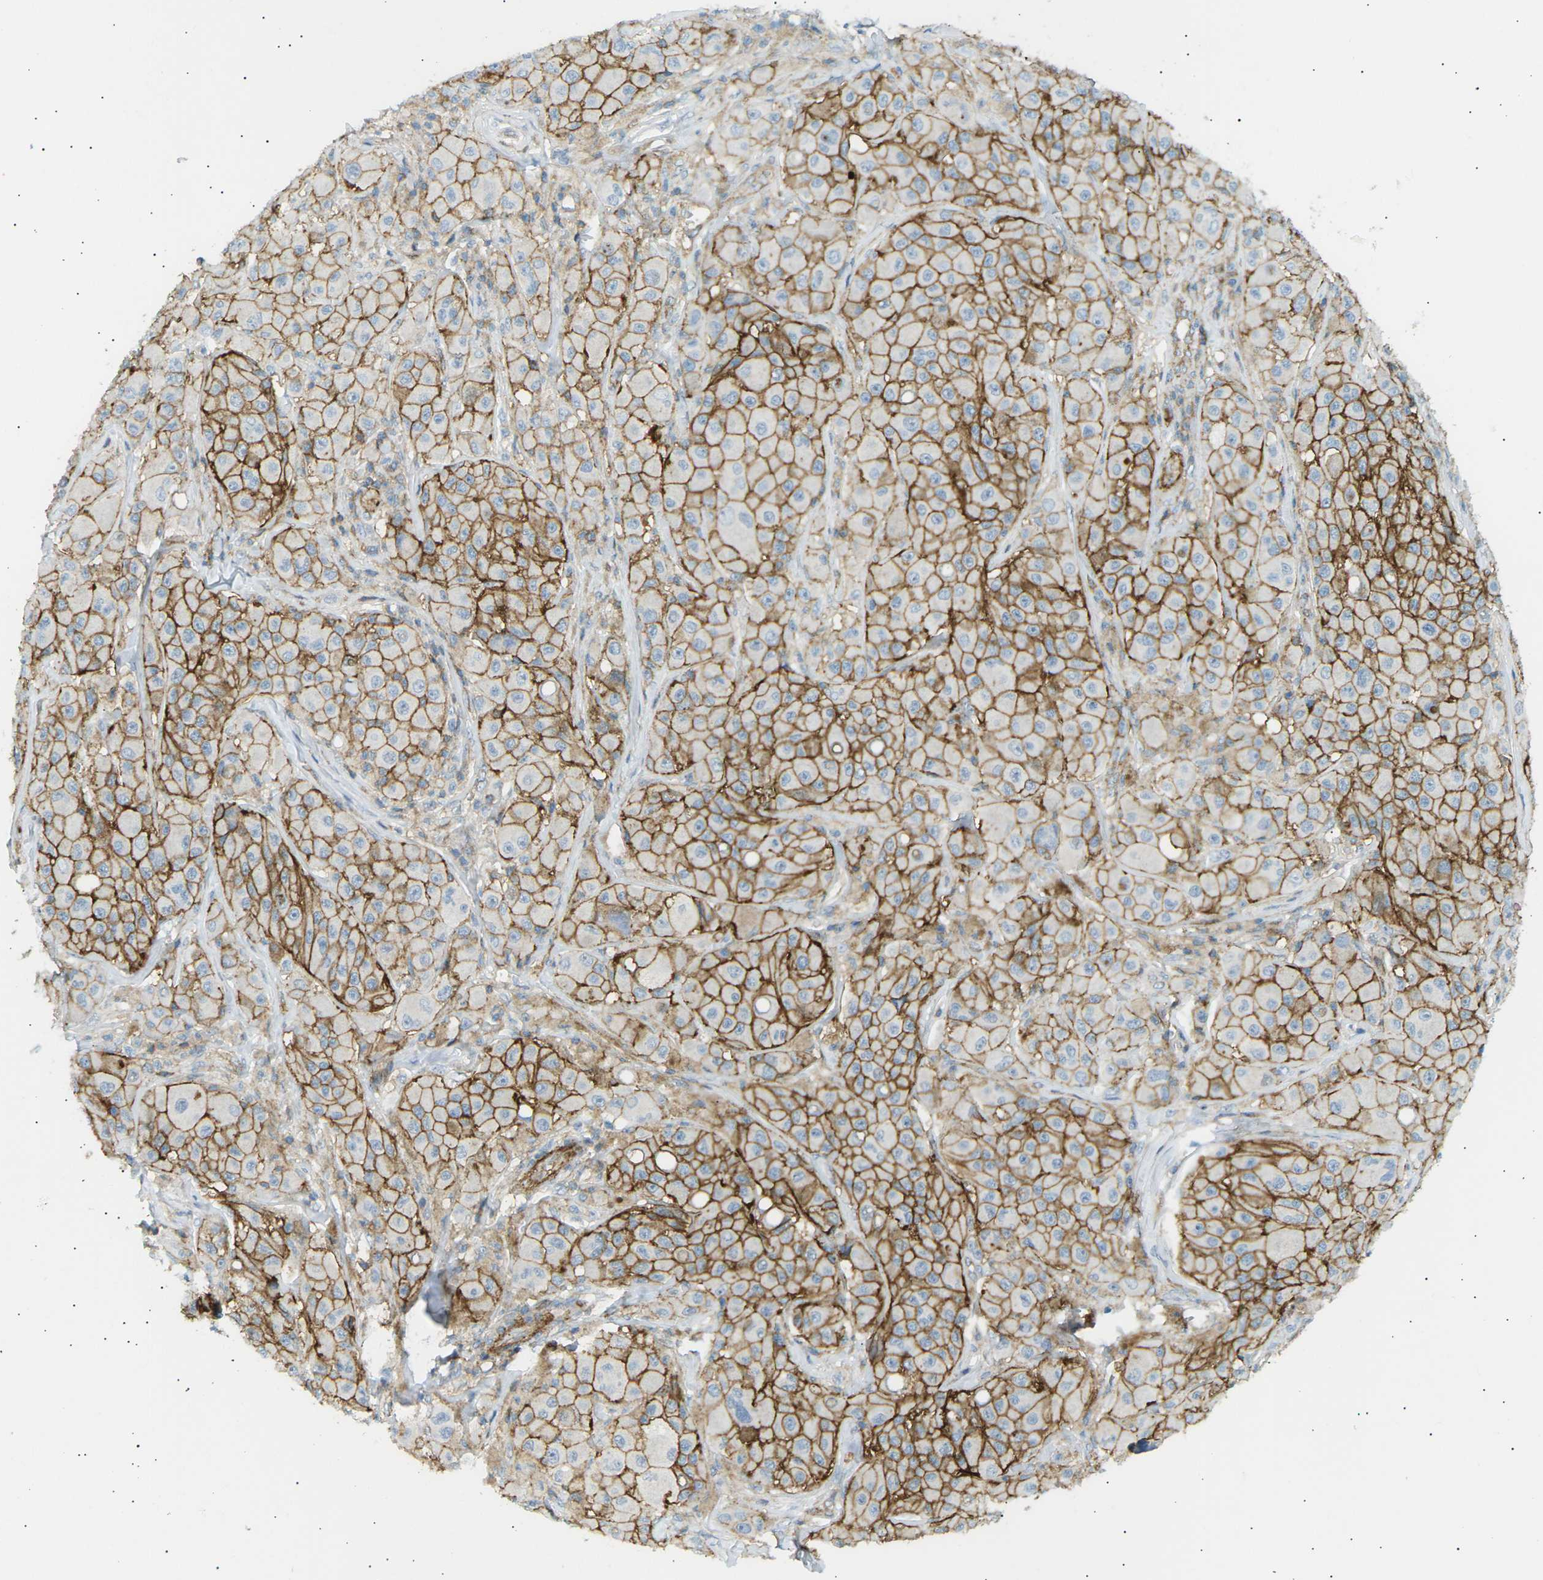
{"staining": {"intensity": "moderate", "quantity": ">75%", "location": "cytoplasmic/membranous"}, "tissue": "melanoma", "cell_type": "Tumor cells", "image_type": "cancer", "snomed": [{"axis": "morphology", "description": "Malignant melanoma, NOS"}, {"axis": "topography", "description": "Skin"}], "caption": "Immunohistochemical staining of human melanoma demonstrates moderate cytoplasmic/membranous protein positivity in approximately >75% of tumor cells. (DAB (3,3'-diaminobenzidine) = brown stain, brightfield microscopy at high magnification).", "gene": "ATP2B4", "patient": {"sex": "male", "age": 84}}